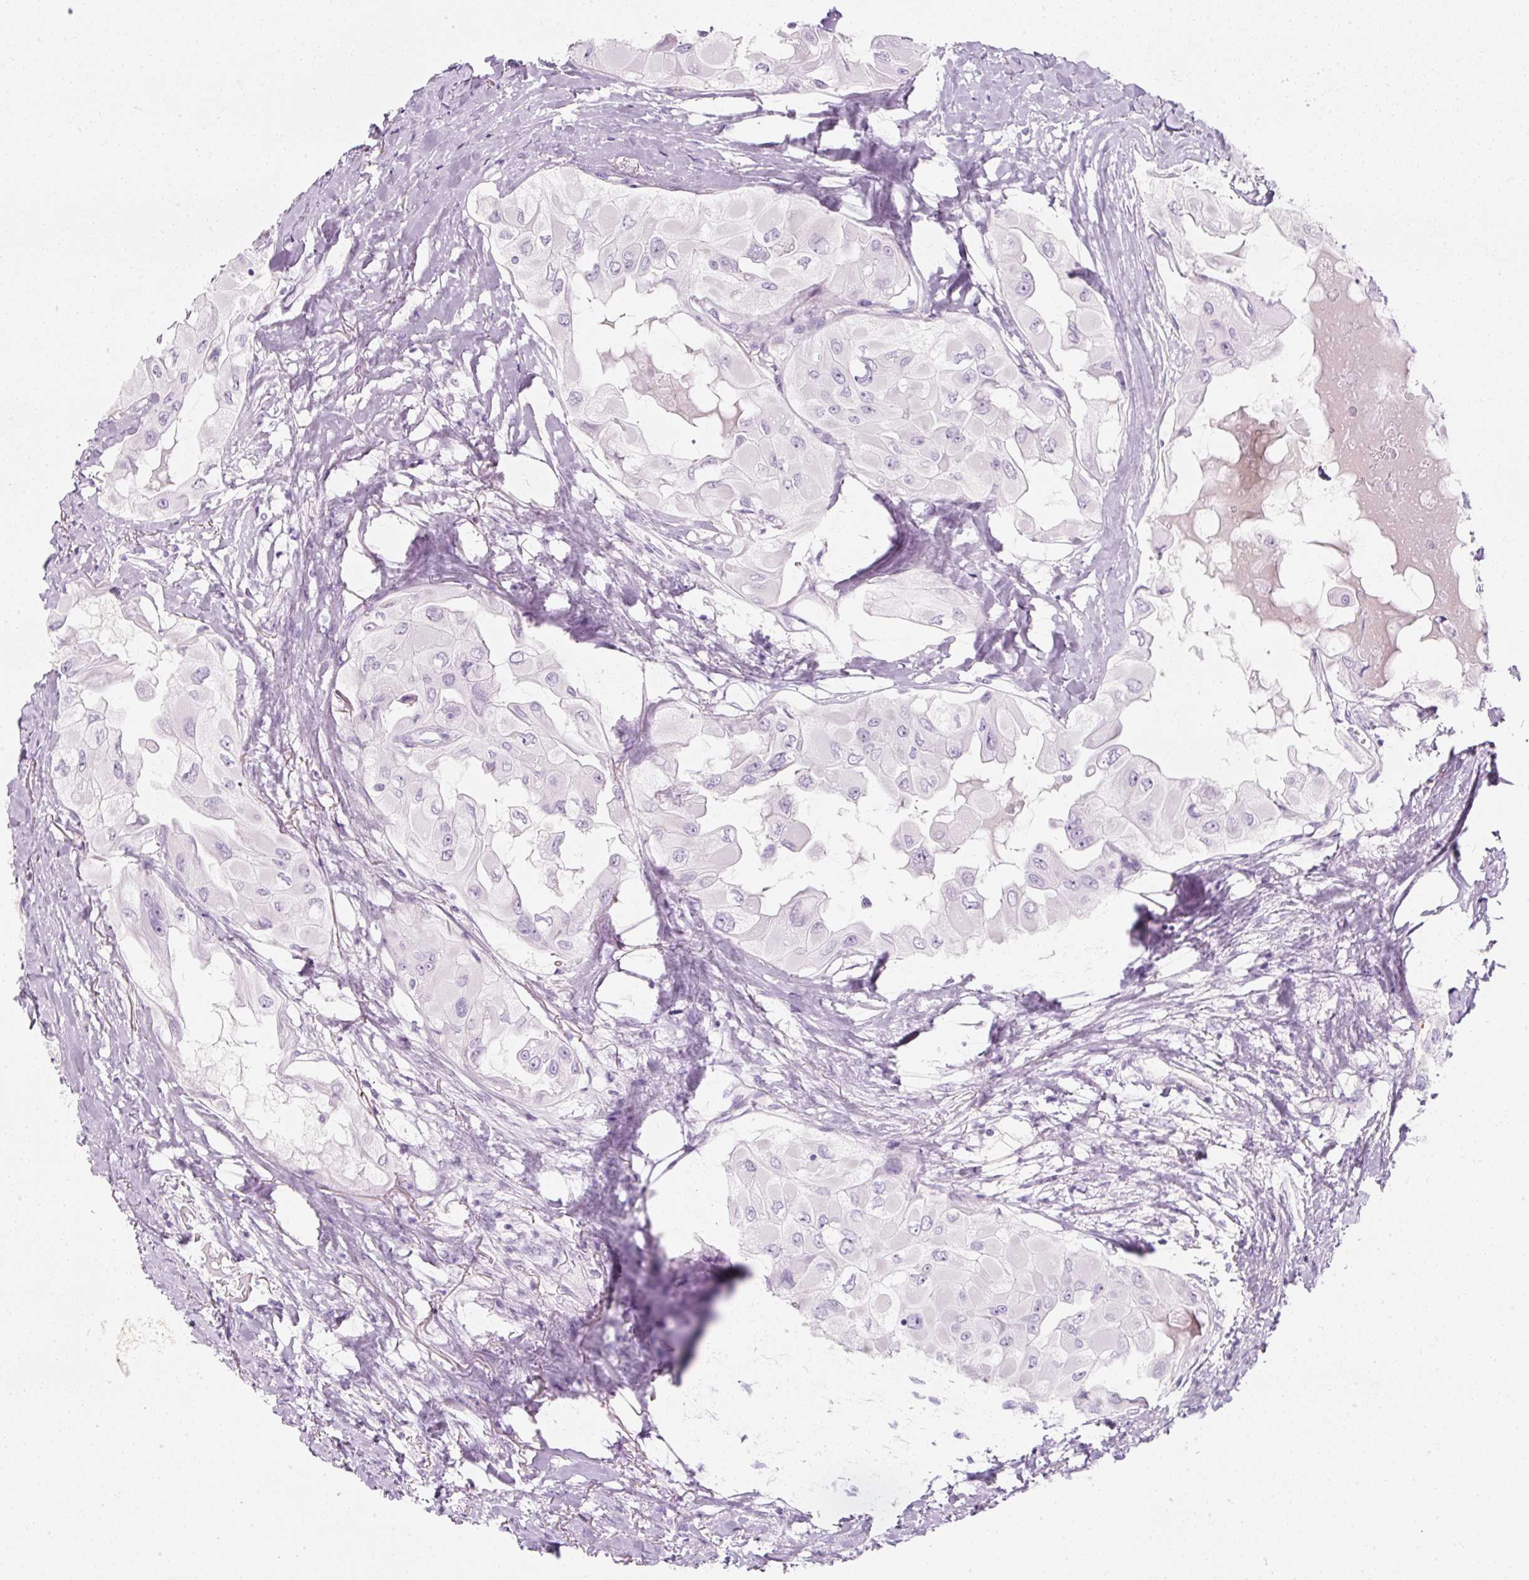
{"staining": {"intensity": "negative", "quantity": "none", "location": "none"}, "tissue": "thyroid cancer", "cell_type": "Tumor cells", "image_type": "cancer", "snomed": [{"axis": "morphology", "description": "Normal tissue, NOS"}, {"axis": "morphology", "description": "Papillary adenocarcinoma, NOS"}, {"axis": "topography", "description": "Thyroid gland"}], "caption": "Protein analysis of thyroid cancer (papillary adenocarcinoma) displays no significant positivity in tumor cells.", "gene": "PF4V1", "patient": {"sex": "female", "age": 59}}